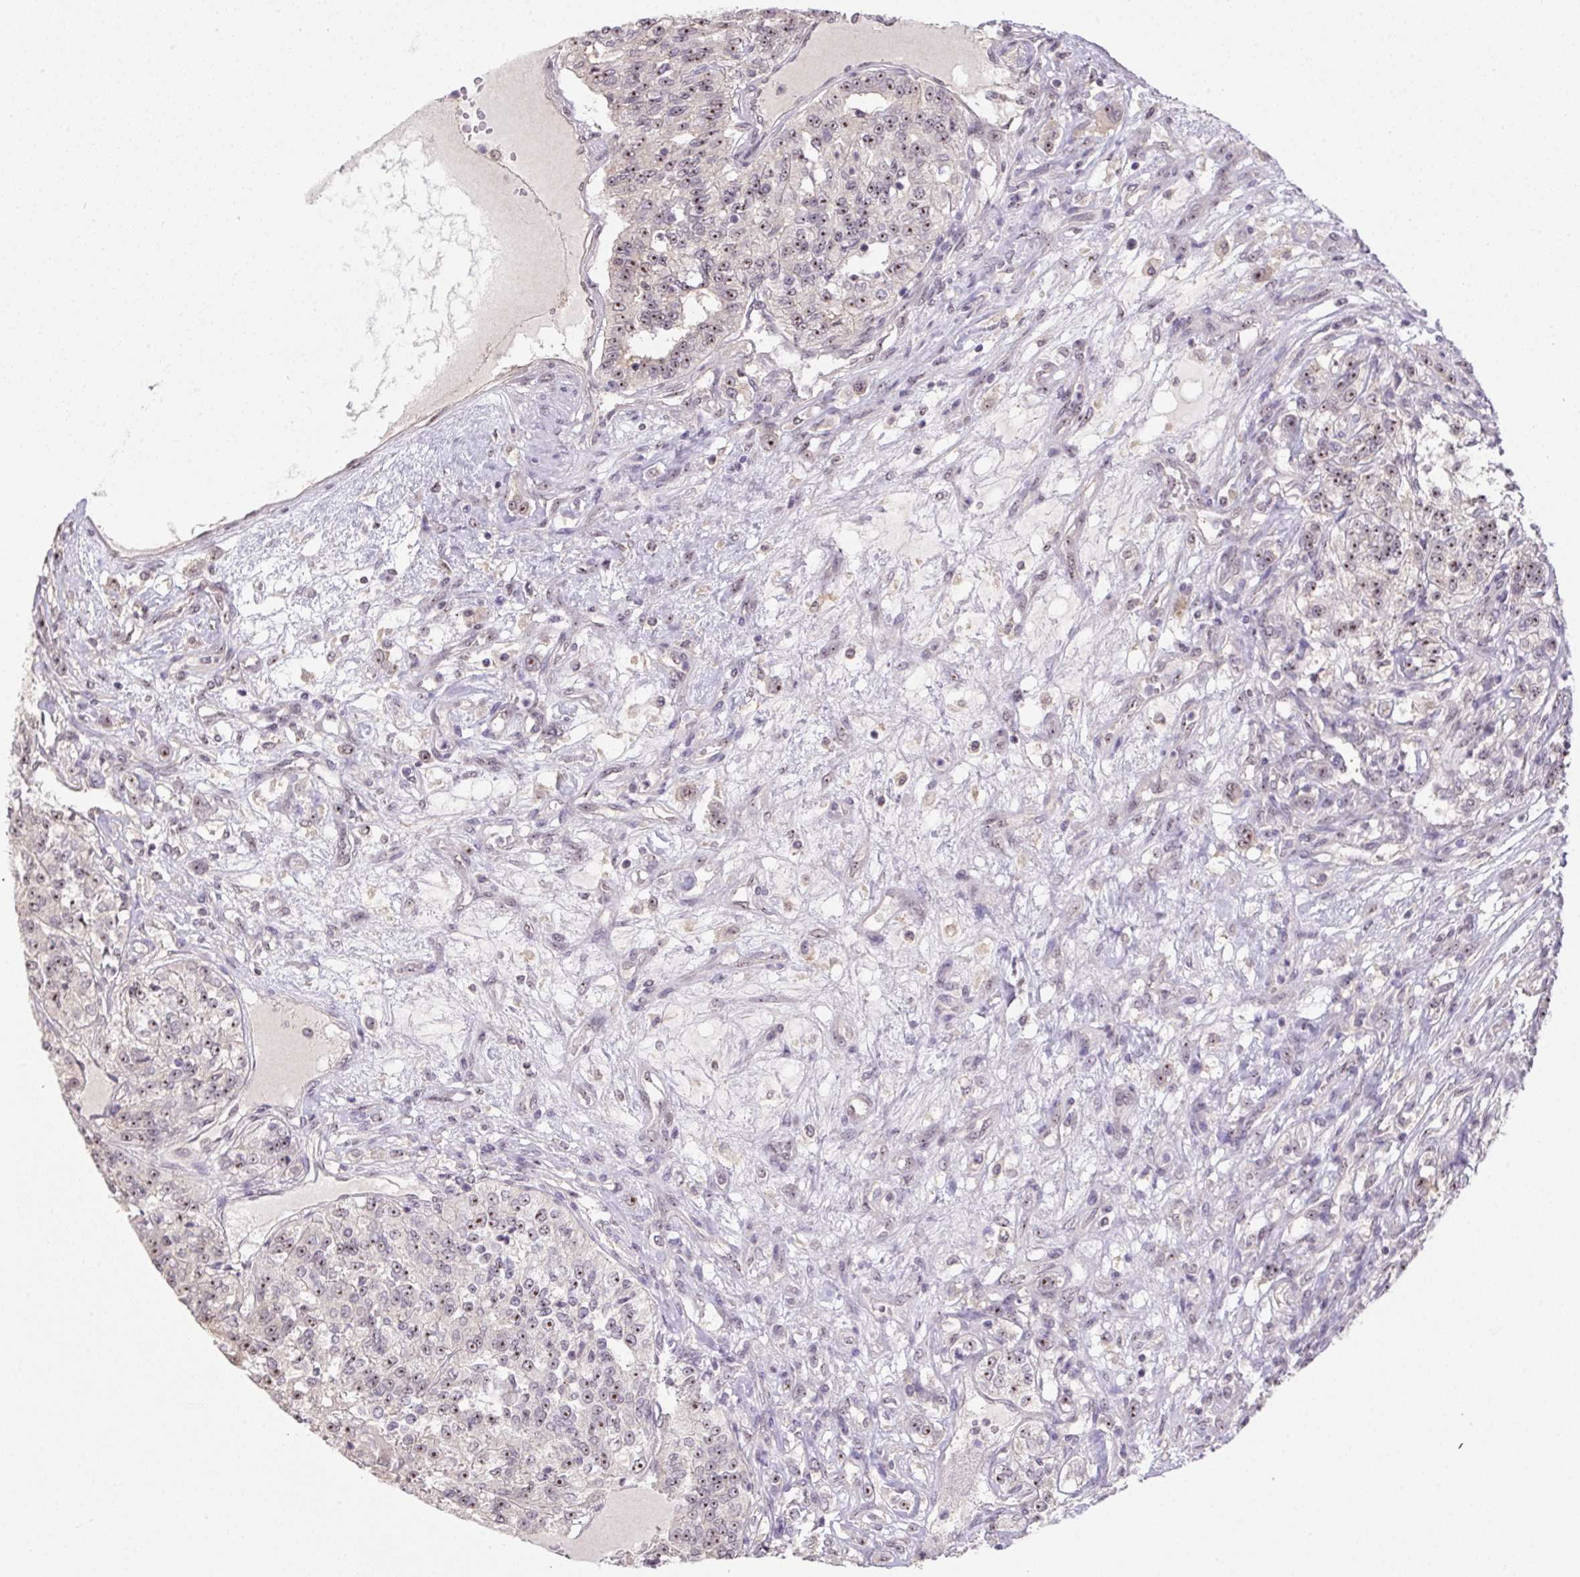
{"staining": {"intensity": "weak", "quantity": ">75%", "location": "nuclear"}, "tissue": "renal cancer", "cell_type": "Tumor cells", "image_type": "cancer", "snomed": [{"axis": "morphology", "description": "Adenocarcinoma, NOS"}, {"axis": "topography", "description": "Kidney"}], "caption": "The photomicrograph shows immunohistochemical staining of renal cancer. There is weak nuclear staining is appreciated in about >75% of tumor cells.", "gene": "BATF2", "patient": {"sex": "female", "age": 63}}